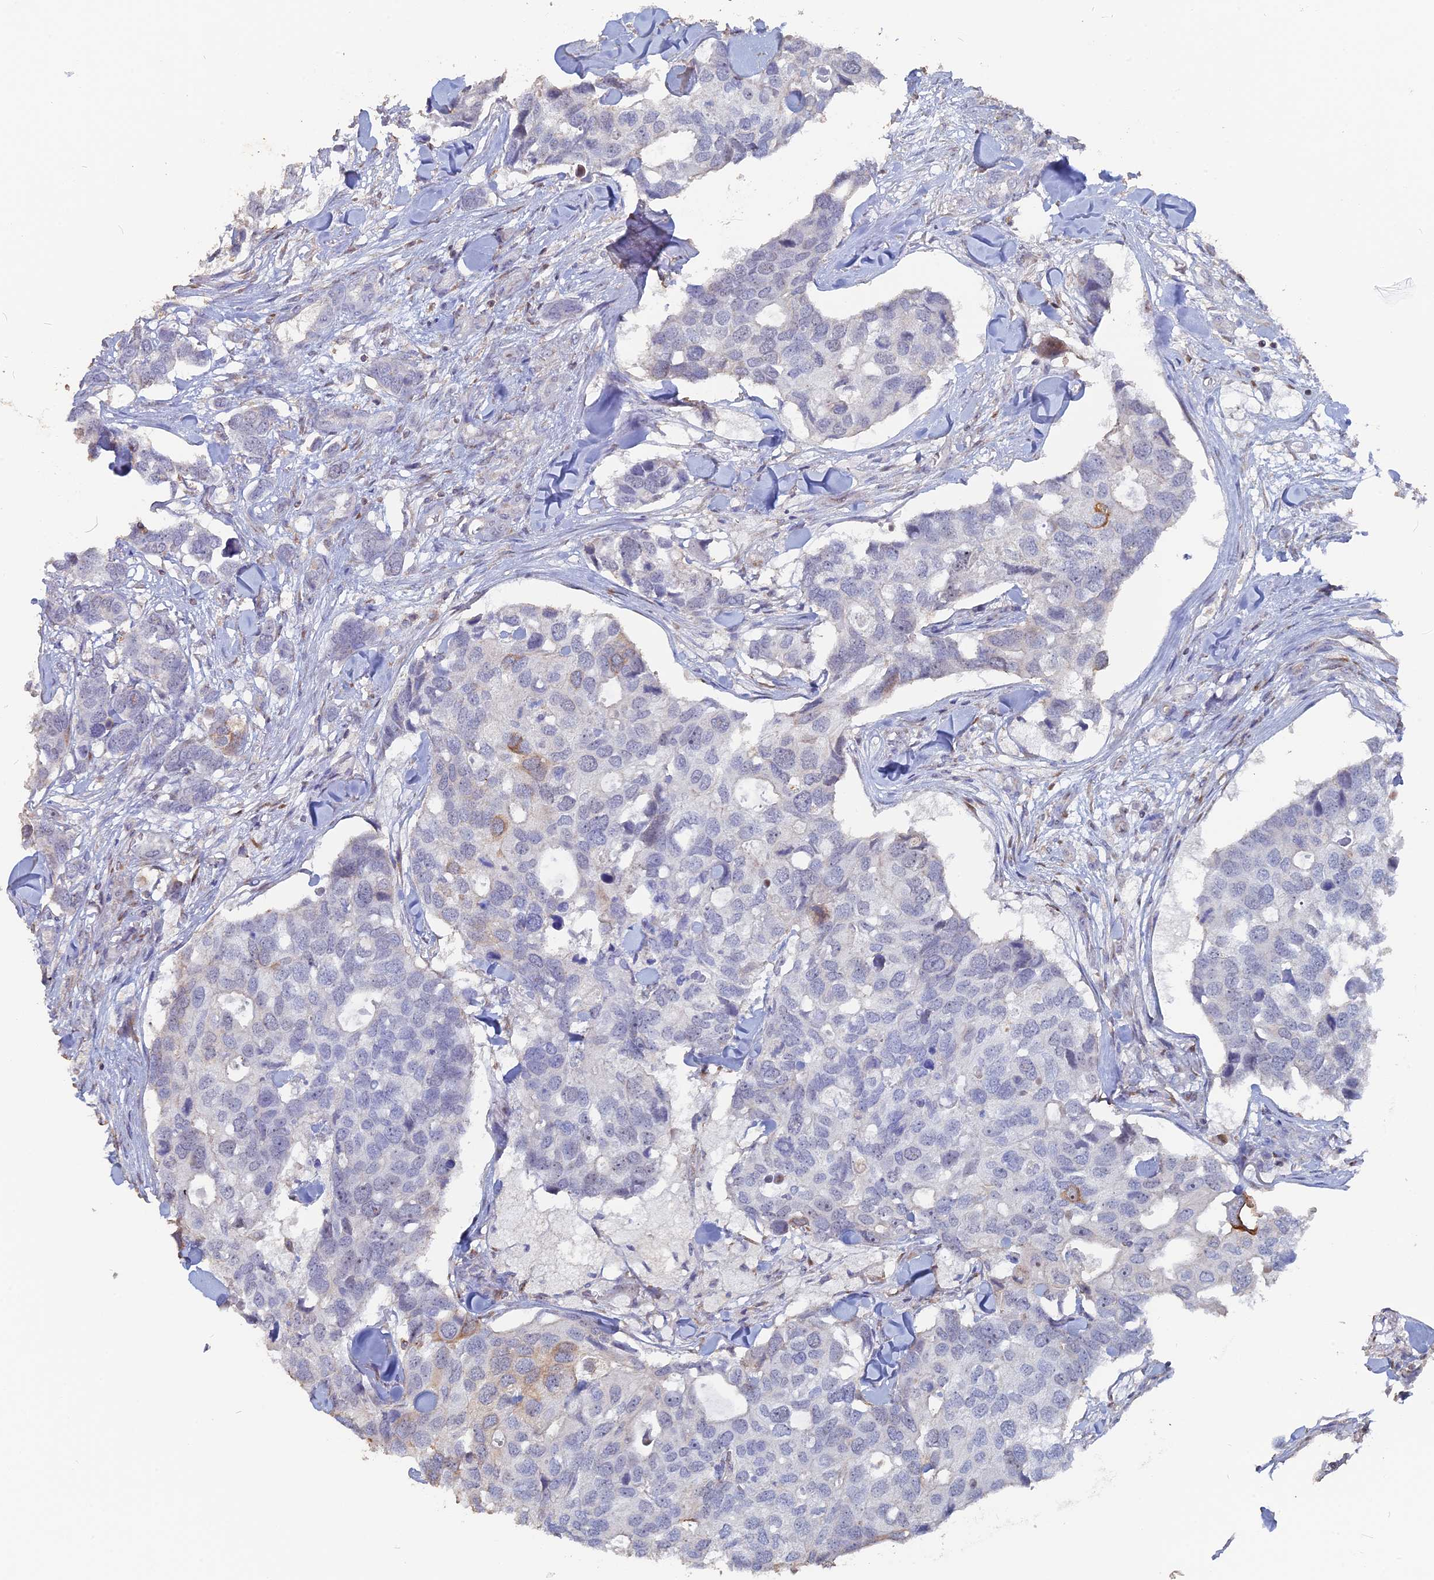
{"staining": {"intensity": "weak", "quantity": "<25%", "location": "cytoplasmic/membranous"}, "tissue": "breast cancer", "cell_type": "Tumor cells", "image_type": "cancer", "snomed": [{"axis": "morphology", "description": "Duct carcinoma"}, {"axis": "topography", "description": "Breast"}], "caption": "Histopathology image shows no protein staining in tumor cells of invasive ductal carcinoma (breast) tissue. (DAB (3,3'-diaminobenzidine) immunohistochemistry visualized using brightfield microscopy, high magnification).", "gene": "SEMG2", "patient": {"sex": "female", "age": 83}}